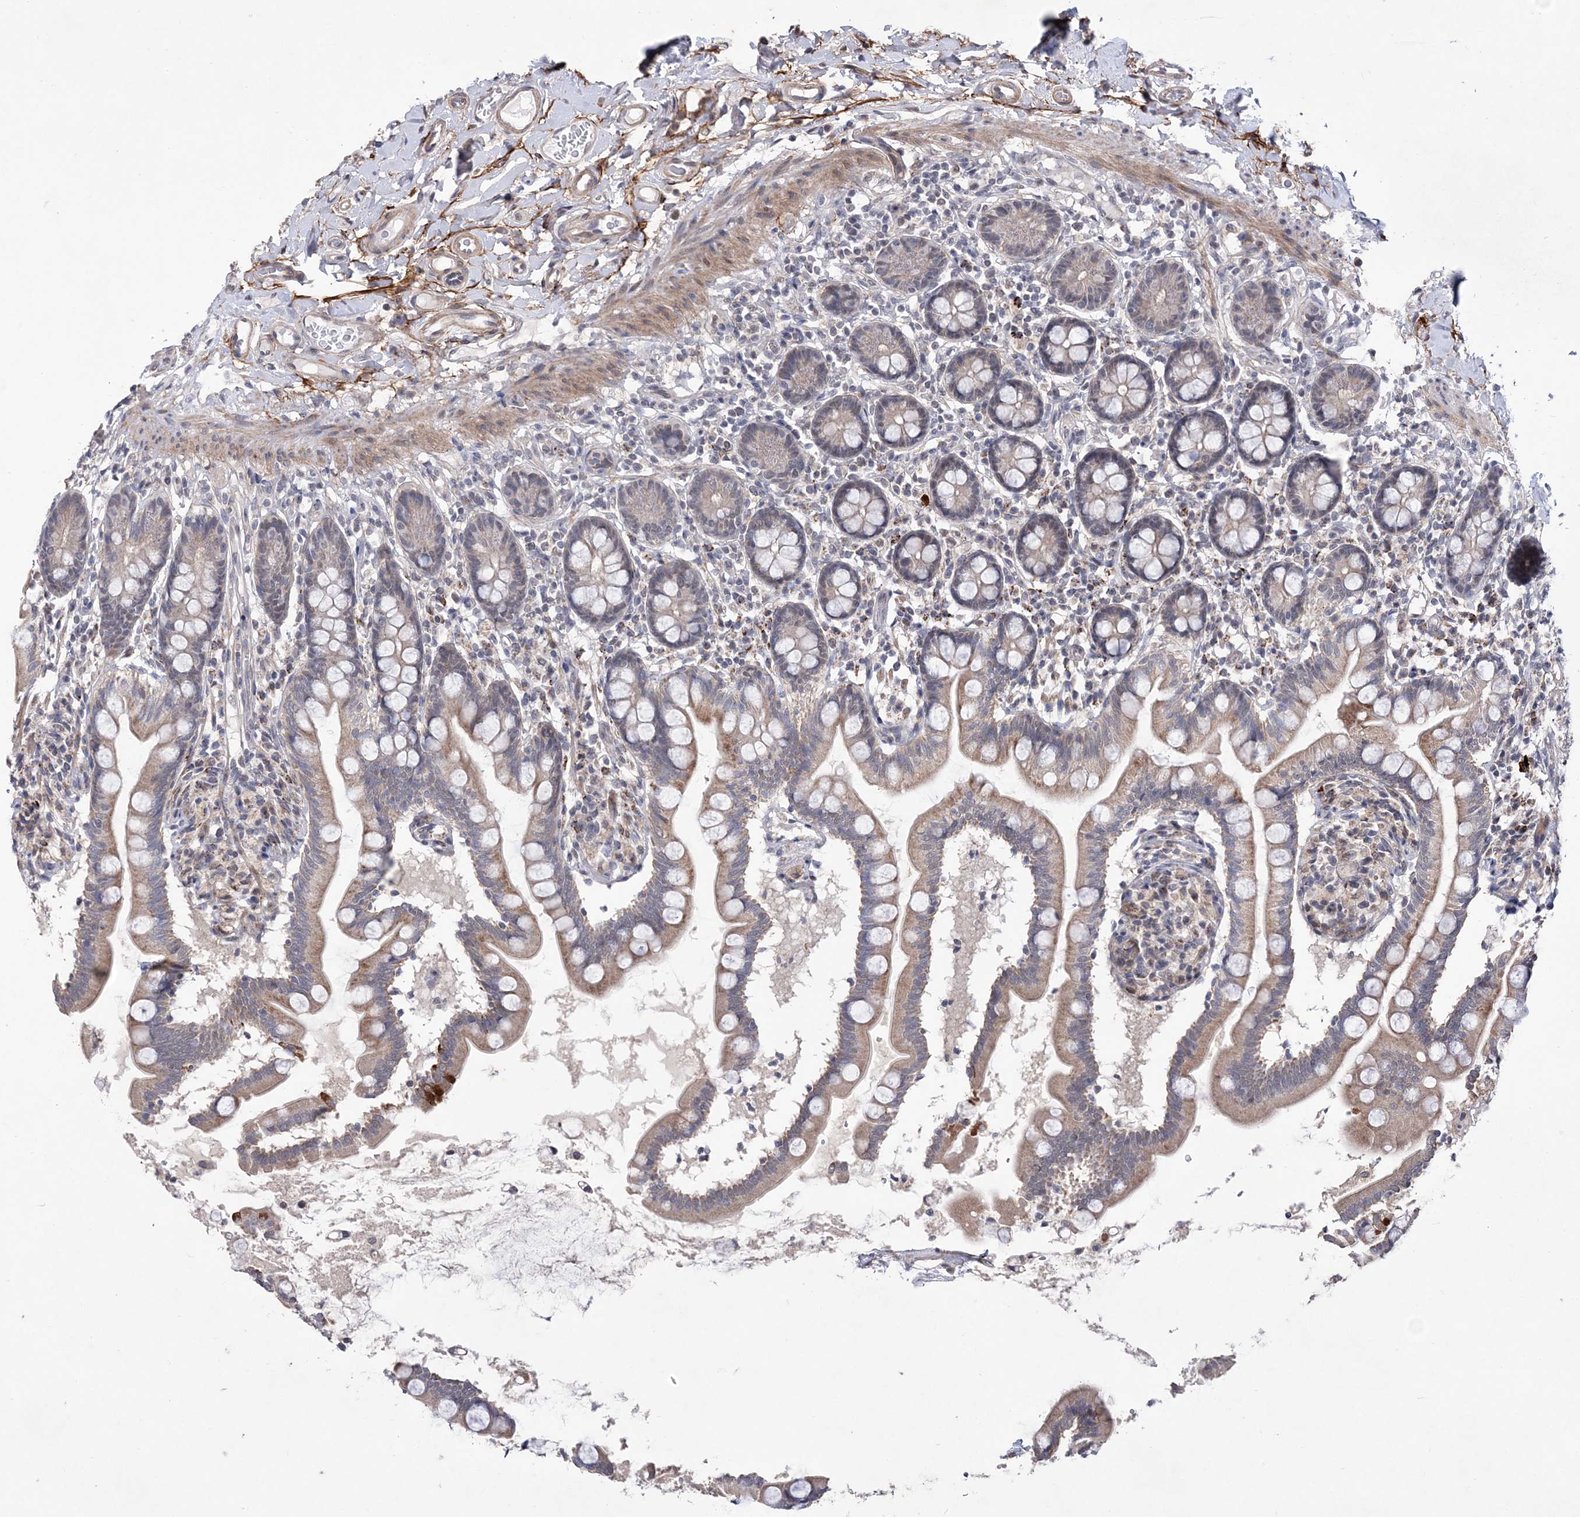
{"staining": {"intensity": "moderate", "quantity": "25%-75%", "location": "cytoplasmic/membranous"}, "tissue": "small intestine", "cell_type": "Glandular cells", "image_type": "normal", "snomed": [{"axis": "morphology", "description": "Normal tissue, NOS"}, {"axis": "topography", "description": "Small intestine"}], "caption": "Immunohistochemistry (IHC) histopathology image of unremarkable small intestine: small intestine stained using immunohistochemistry (IHC) demonstrates medium levels of moderate protein expression localized specifically in the cytoplasmic/membranous of glandular cells, appearing as a cytoplasmic/membranous brown color.", "gene": "BOD1L1", "patient": {"sex": "female", "age": 64}}